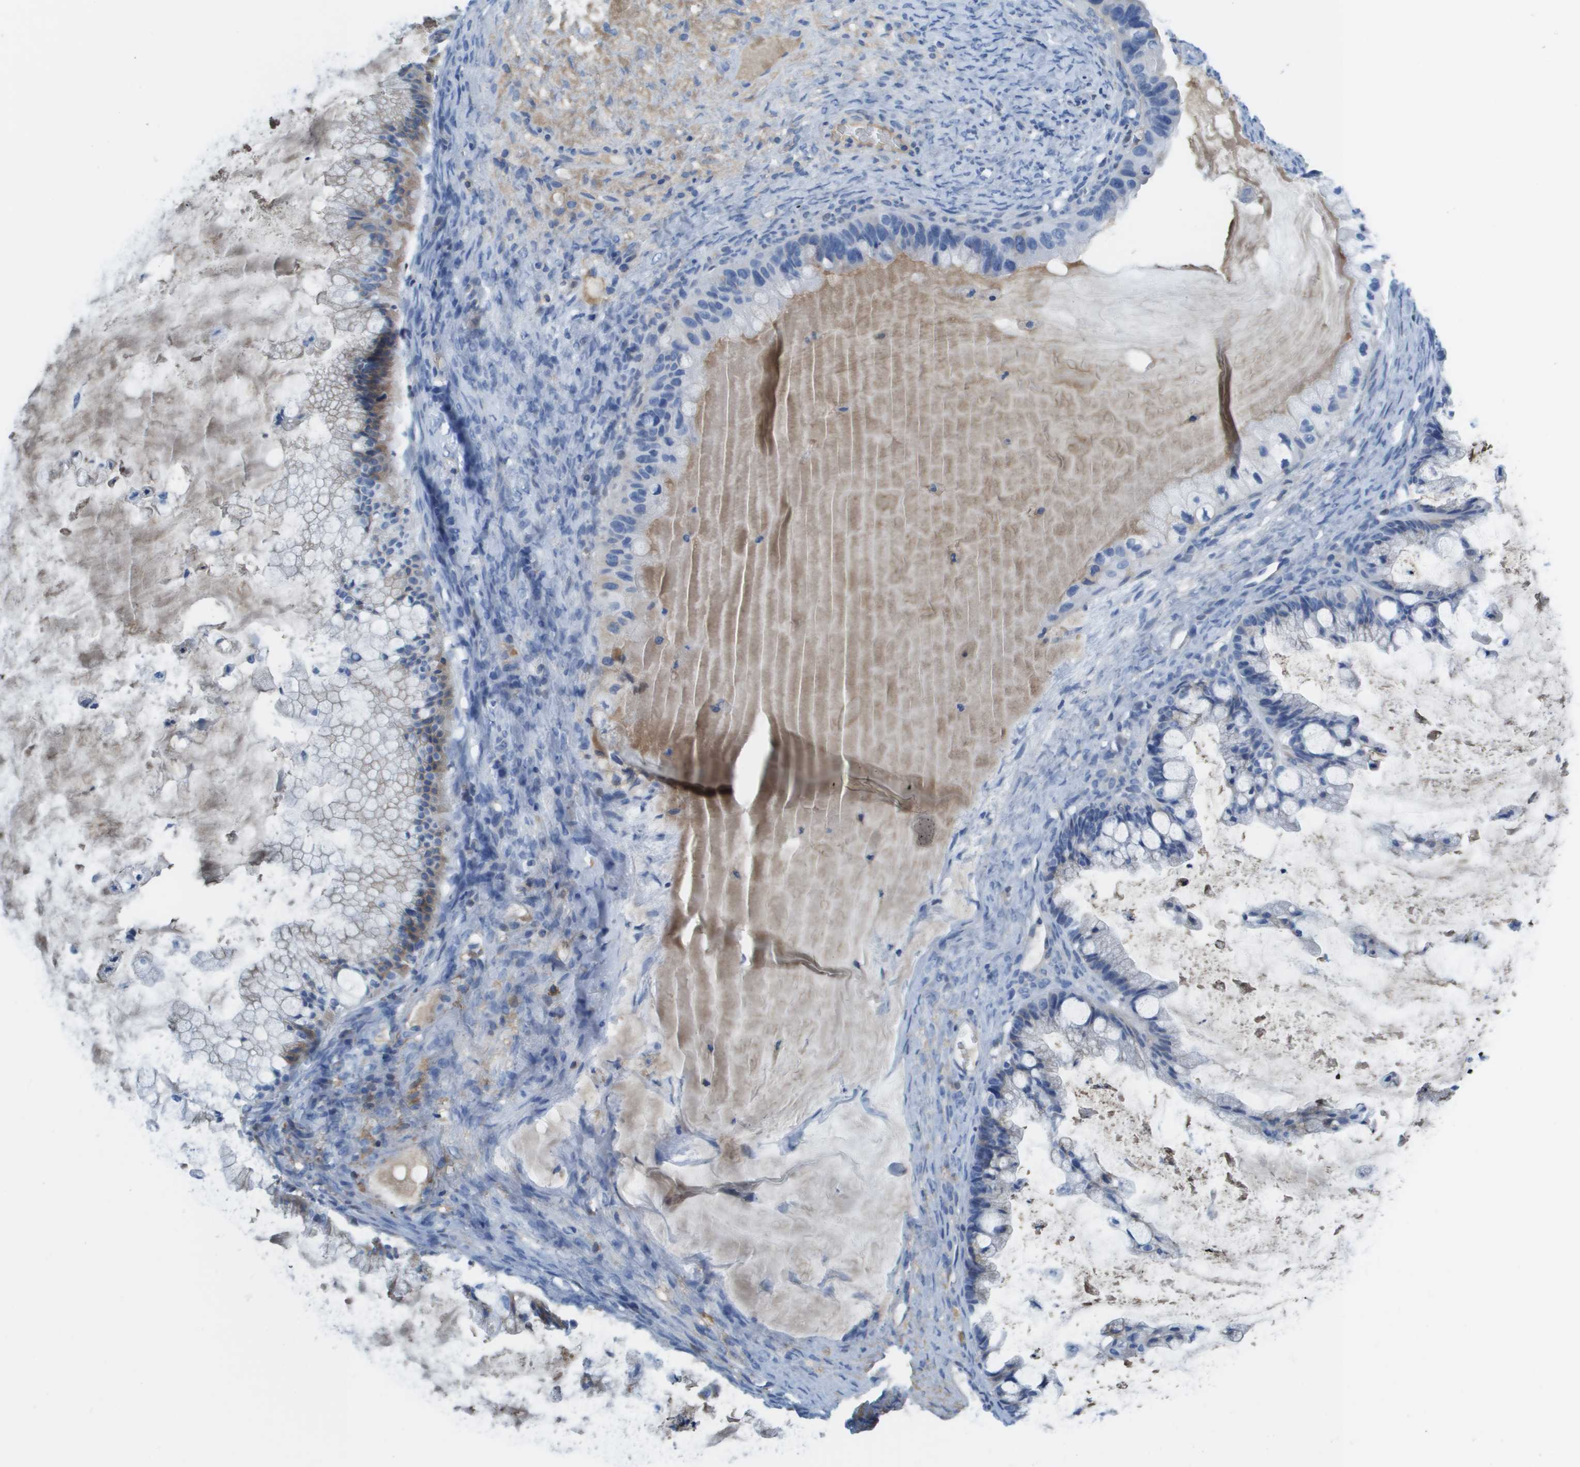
{"staining": {"intensity": "weak", "quantity": "25%-75%", "location": "cytoplasmic/membranous"}, "tissue": "ovarian cancer", "cell_type": "Tumor cells", "image_type": "cancer", "snomed": [{"axis": "morphology", "description": "Cystadenocarcinoma, mucinous, NOS"}, {"axis": "topography", "description": "Ovary"}], "caption": "Immunohistochemistry (IHC) of human ovarian cancer (mucinous cystadenocarcinoma) exhibits low levels of weak cytoplasmic/membranous expression in about 25%-75% of tumor cells. The protein of interest is stained brown, and the nuclei are stained in blue (DAB IHC with brightfield microscopy, high magnification).", "gene": "GPR18", "patient": {"sex": "female", "age": 57}}